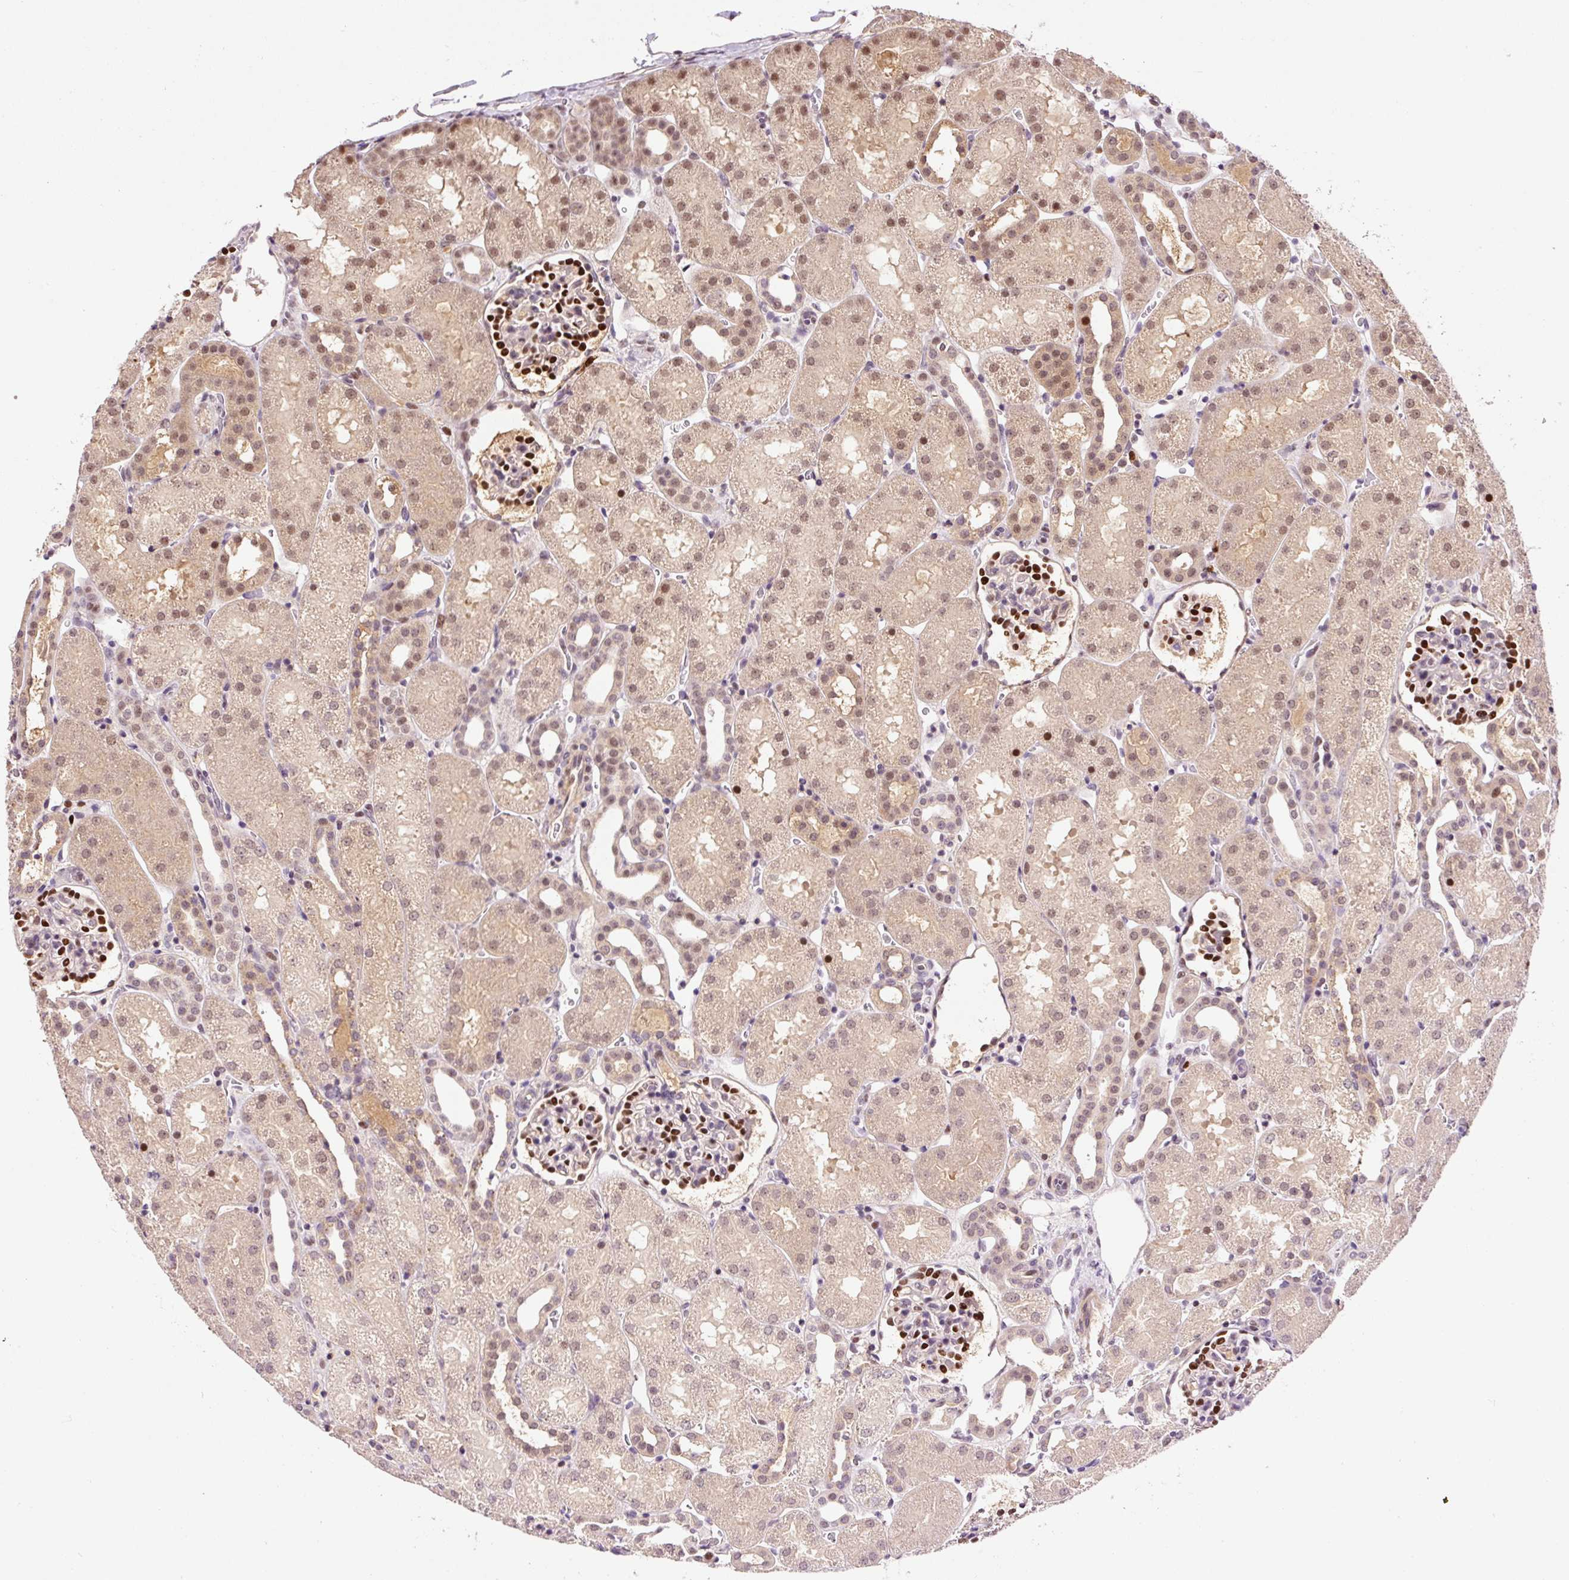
{"staining": {"intensity": "strong", "quantity": "25%-75%", "location": "nuclear"}, "tissue": "kidney", "cell_type": "Cells in glomeruli", "image_type": "normal", "snomed": [{"axis": "morphology", "description": "Normal tissue, NOS"}, {"axis": "topography", "description": "Kidney"}], "caption": "Normal kidney was stained to show a protein in brown. There is high levels of strong nuclear expression in about 25%-75% of cells in glomeruli.", "gene": "DPPA4", "patient": {"sex": "male", "age": 2}}